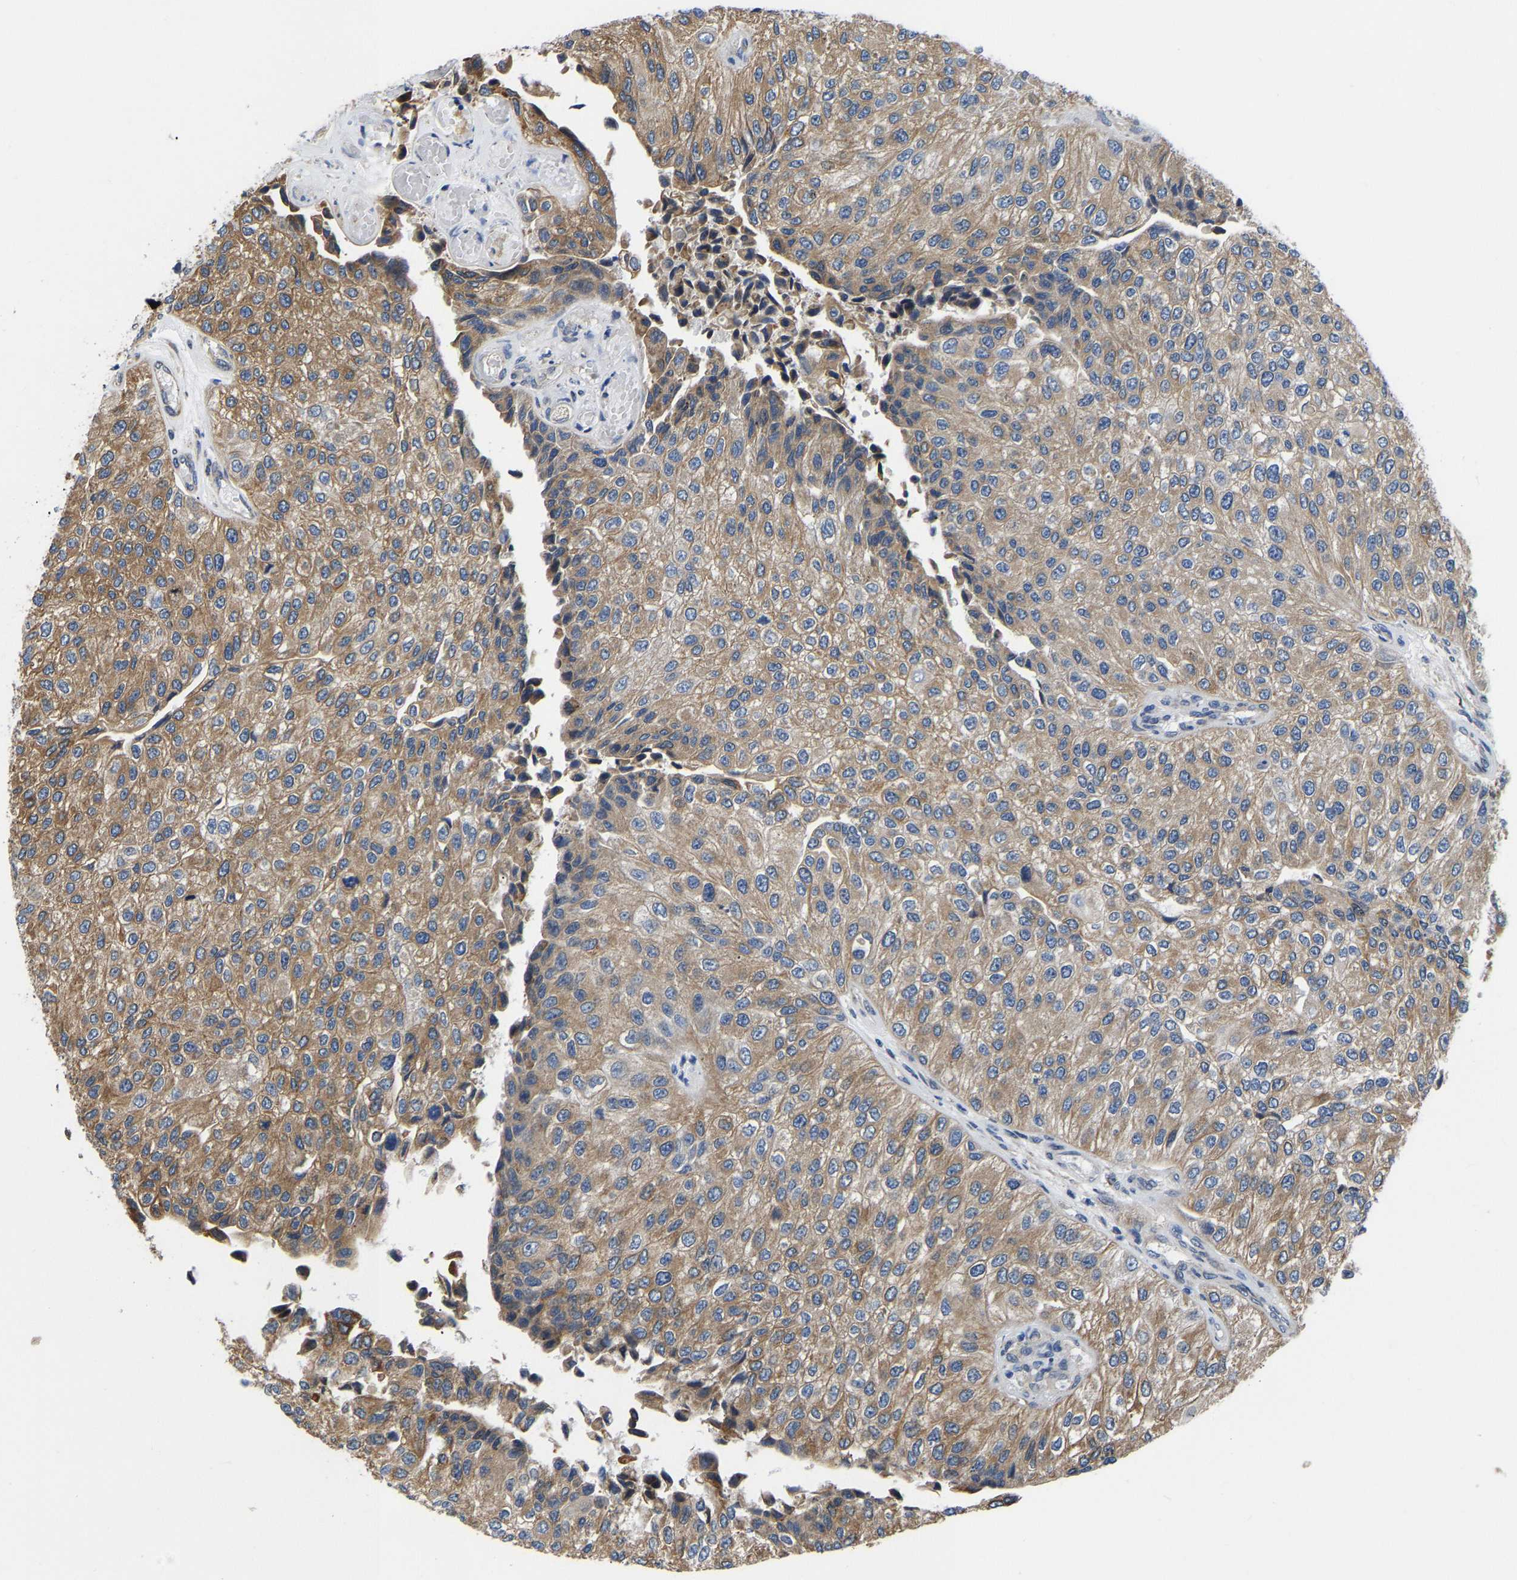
{"staining": {"intensity": "moderate", "quantity": ">75%", "location": "cytoplasmic/membranous"}, "tissue": "urothelial cancer", "cell_type": "Tumor cells", "image_type": "cancer", "snomed": [{"axis": "morphology", "description": "Urothelial carcinoma, High grade"}, {"axis": "topography", "description": "Kidney"}, {"axis": "topography", "description": "Urinary bladder"}], "caption": "Urothelial cancer stained for a protein (brown) shows moderate cytoplasmic/membranous positive positivity in about >75% of tumor cells.", "gene": "ARL6IP5", "patient": {"sex": "male", "age": 77}}